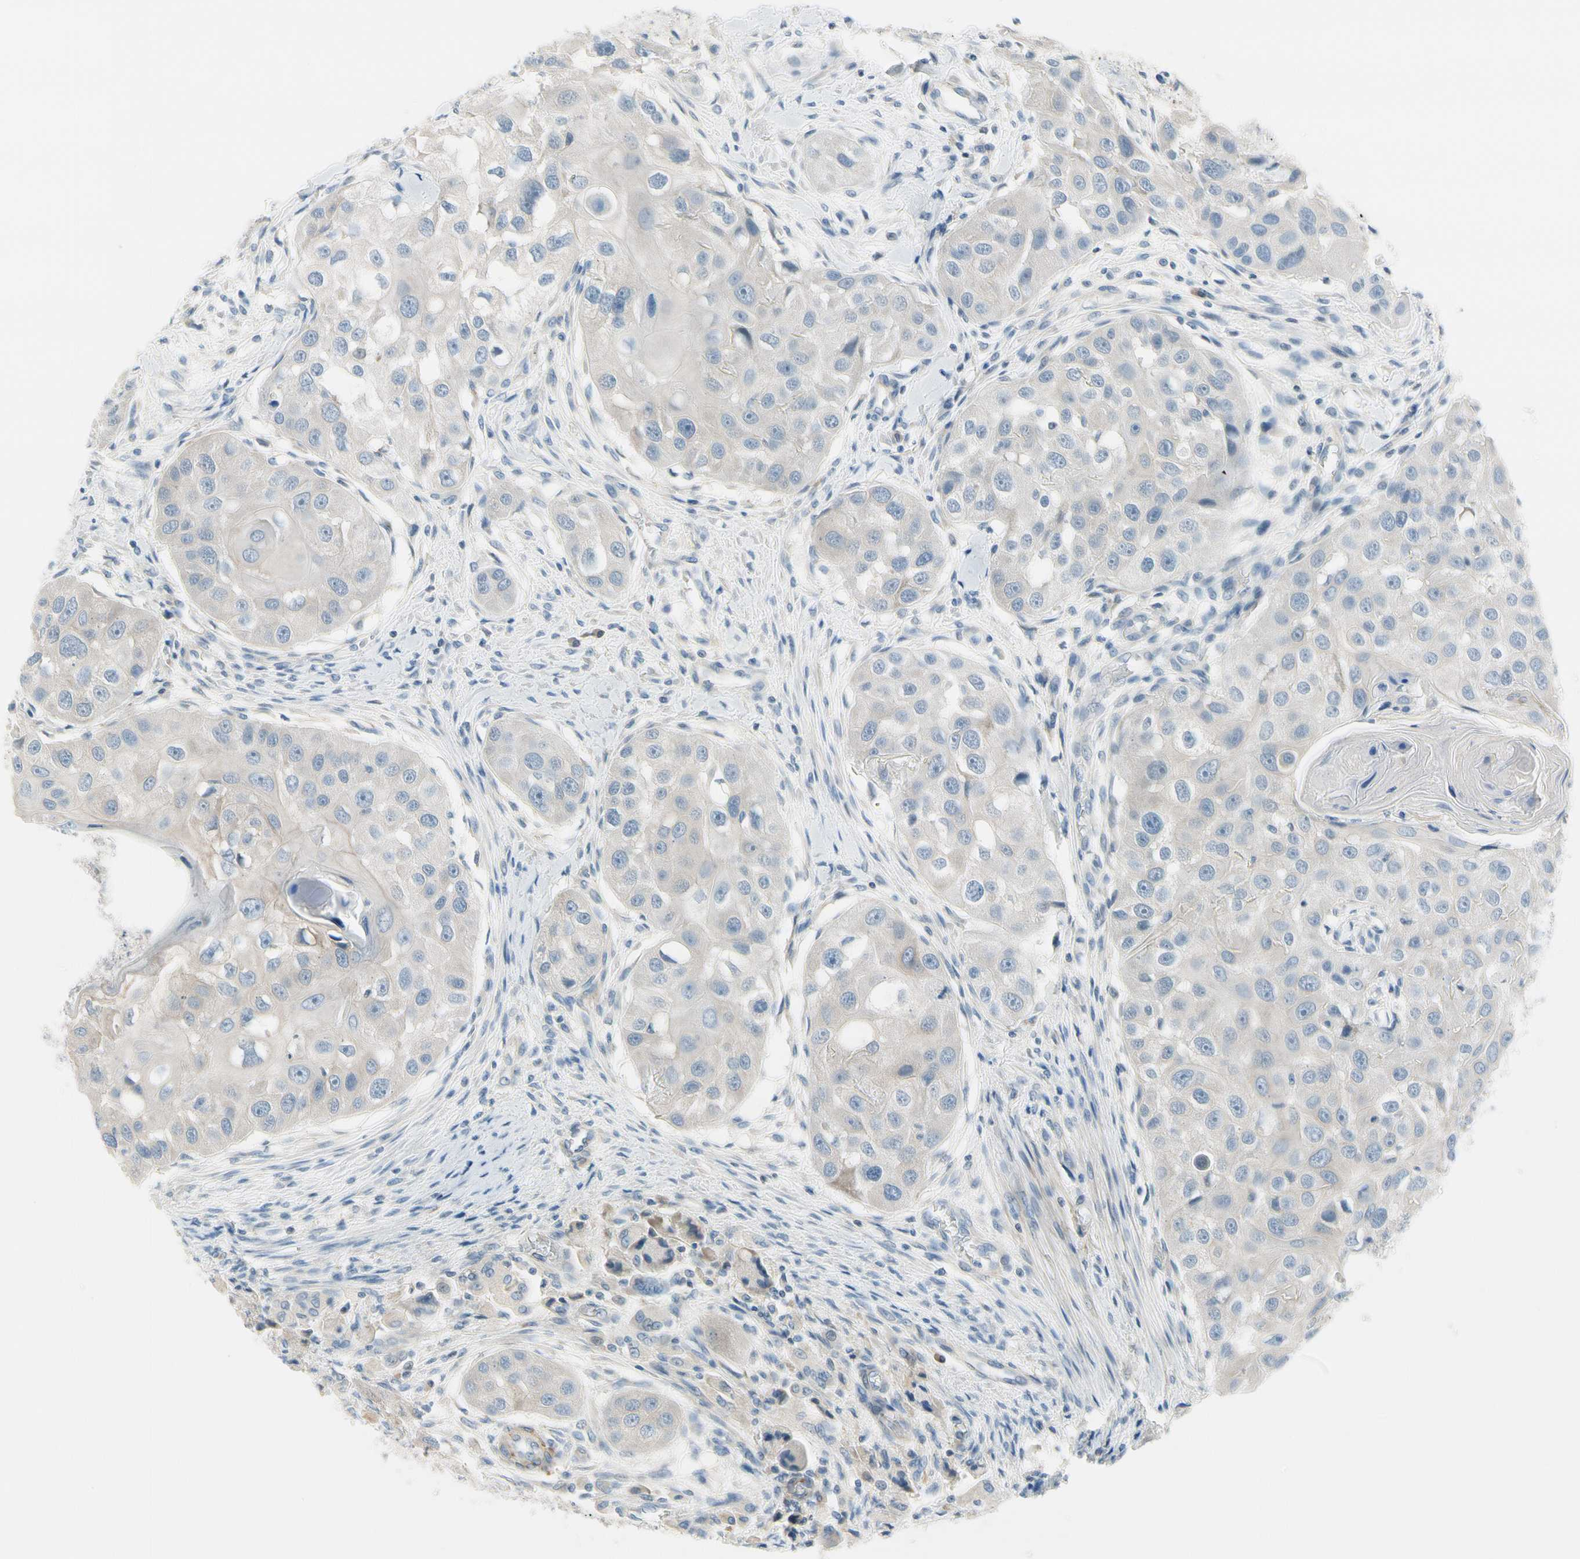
{"staining": {"intensity": "weak", "quantity": "<25%", "location": "cytoplasmic/membranous"}, "tissue": "head and neck cancer", "cell_type": "Tumor cells", "image_type": "cancer", "snomed": [{"axis": "morphology", "description": "Normal tissue, NOS"}, {"axis": "morphology", "description": "Squamous cell carcinoma, NOS"}, {"axis": "topography", "description": "Skeletal muscle"}, {"axis": "topography", "description": "Head-Neck"}], "caption": "Immunohistochemistry (IHC) of human squamous cell carcinoma (head and neck) displays no expression in tumor cells. (Immunohistochemistry (IHC), brightfield microscopy, high magnification).", "gene": "FCER2", "patient": {"sex": "male", "age": 51}}